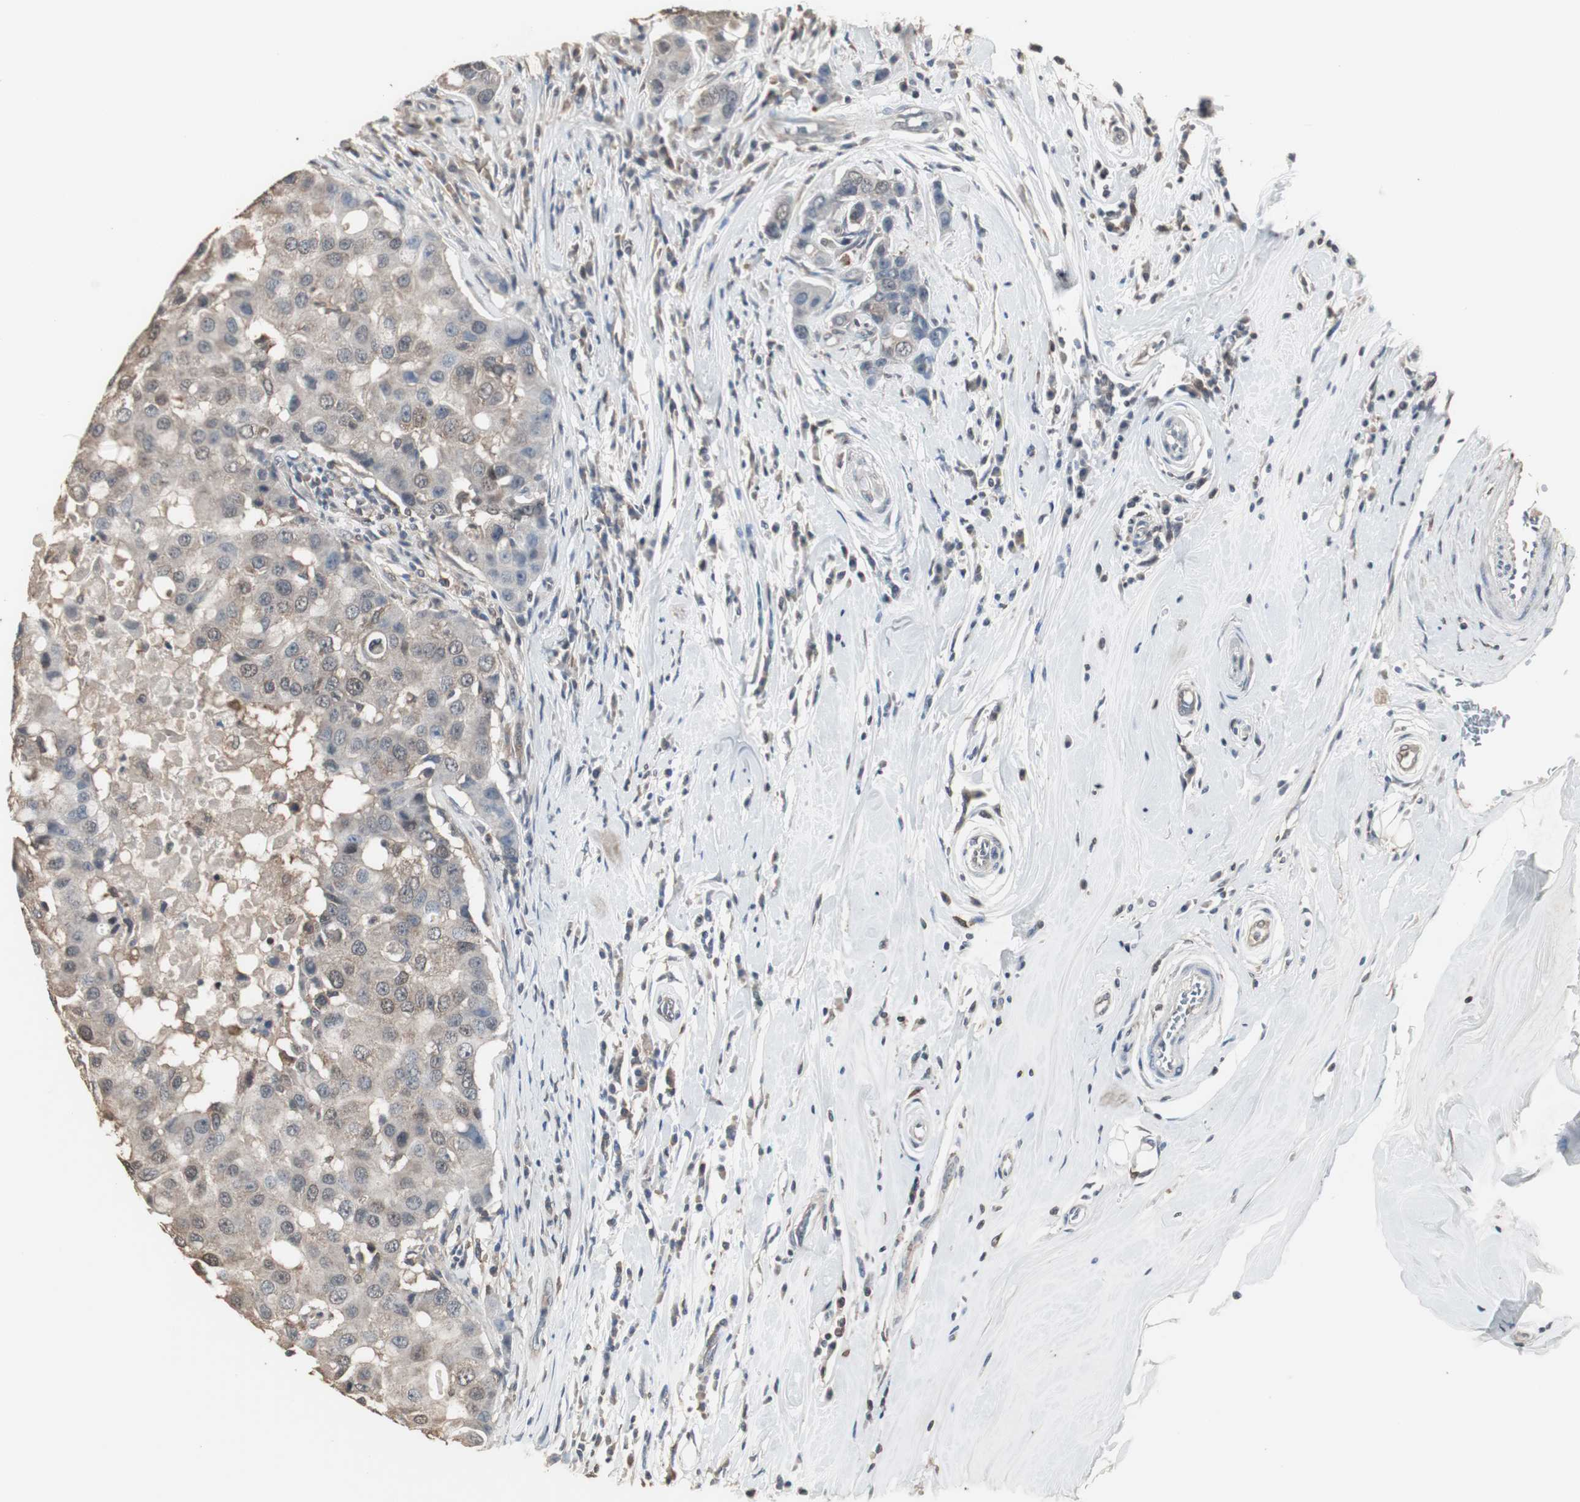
{"staining": {"intensity": "weak", "quantity": "25%-75%", "location": "cytoplasmic/membranous"}, "tissue": "breast cancer", "cell_type": "Tumor cells", "image_type": "cancer", "snomed": [{"axis": "morphology", "description": "Duct carcinoma"}, {"axis": "topography", "description": "Breast"}], "caption": "Immunohistochemical staining of human breast invasive ductal carcinoma displays low levels of weak cytoplasmic/membranous expression in about 25%-75% of tumor cells. (brown staining indicates protein expression, while blue staining denotes nuclei).", "gene": "HPRT1", "patient": {"sex": "female", "age": 27}}